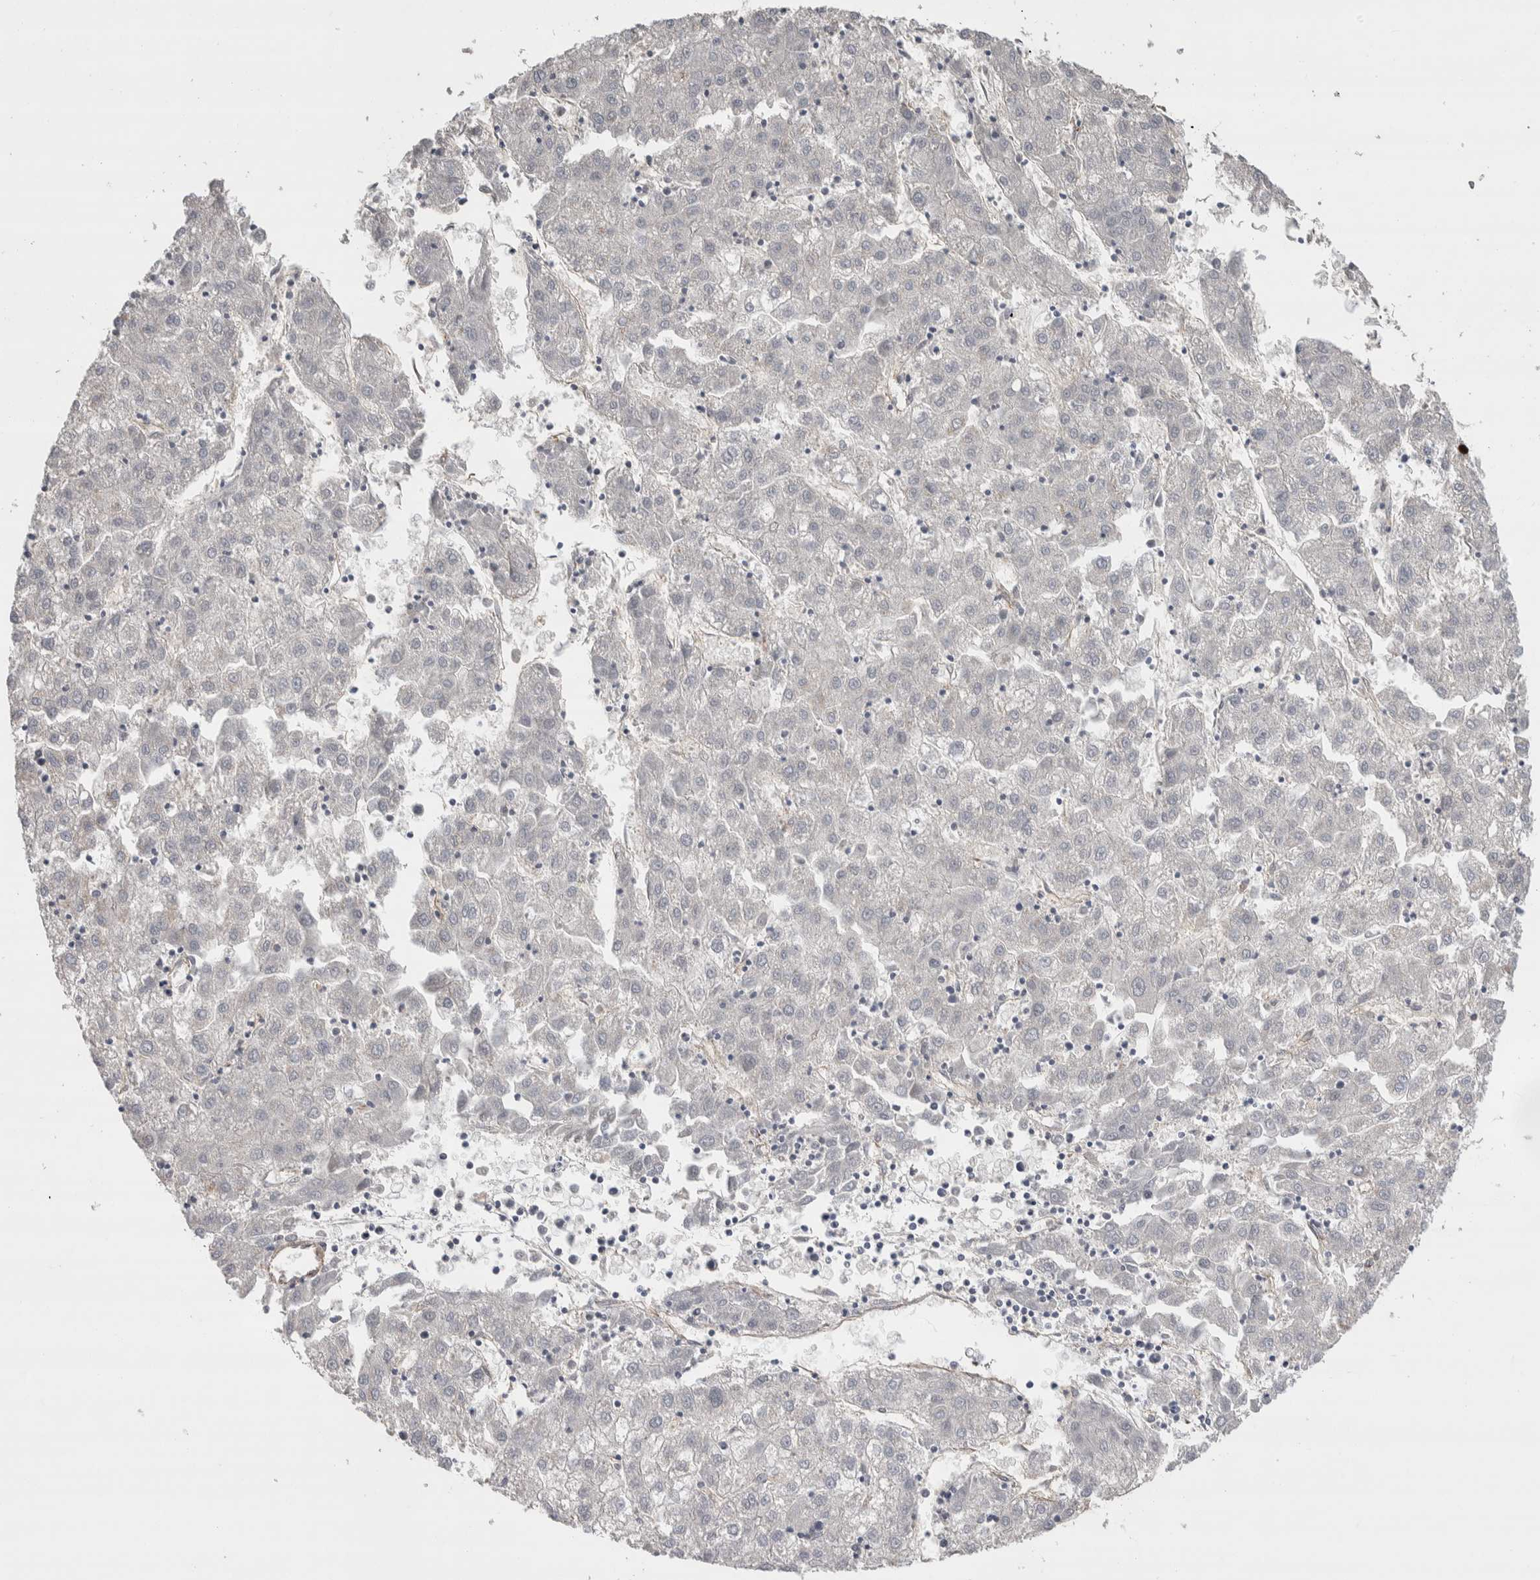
{"staining": {"intensity": "negative", "quantity": "none", "location": "none"}, "tissue": "liver cancer", "cell_type": "Tumor cells", "image_type": "cancer", "snomed": [{"axis": "morphology", "description": "Carcinoma, Hepatocellular, NOS"}, {"axis": "topography", "description": "Liver"}], "caption": "A micrograph of human hepatocellular carcinoma (liver) is negative for staining in tumor cells. (Brightfield microscopy of DAB immunohistochemistry at high magnification).", "gene": "GCNA", "patient": {"sex": "male", "age": 72}}